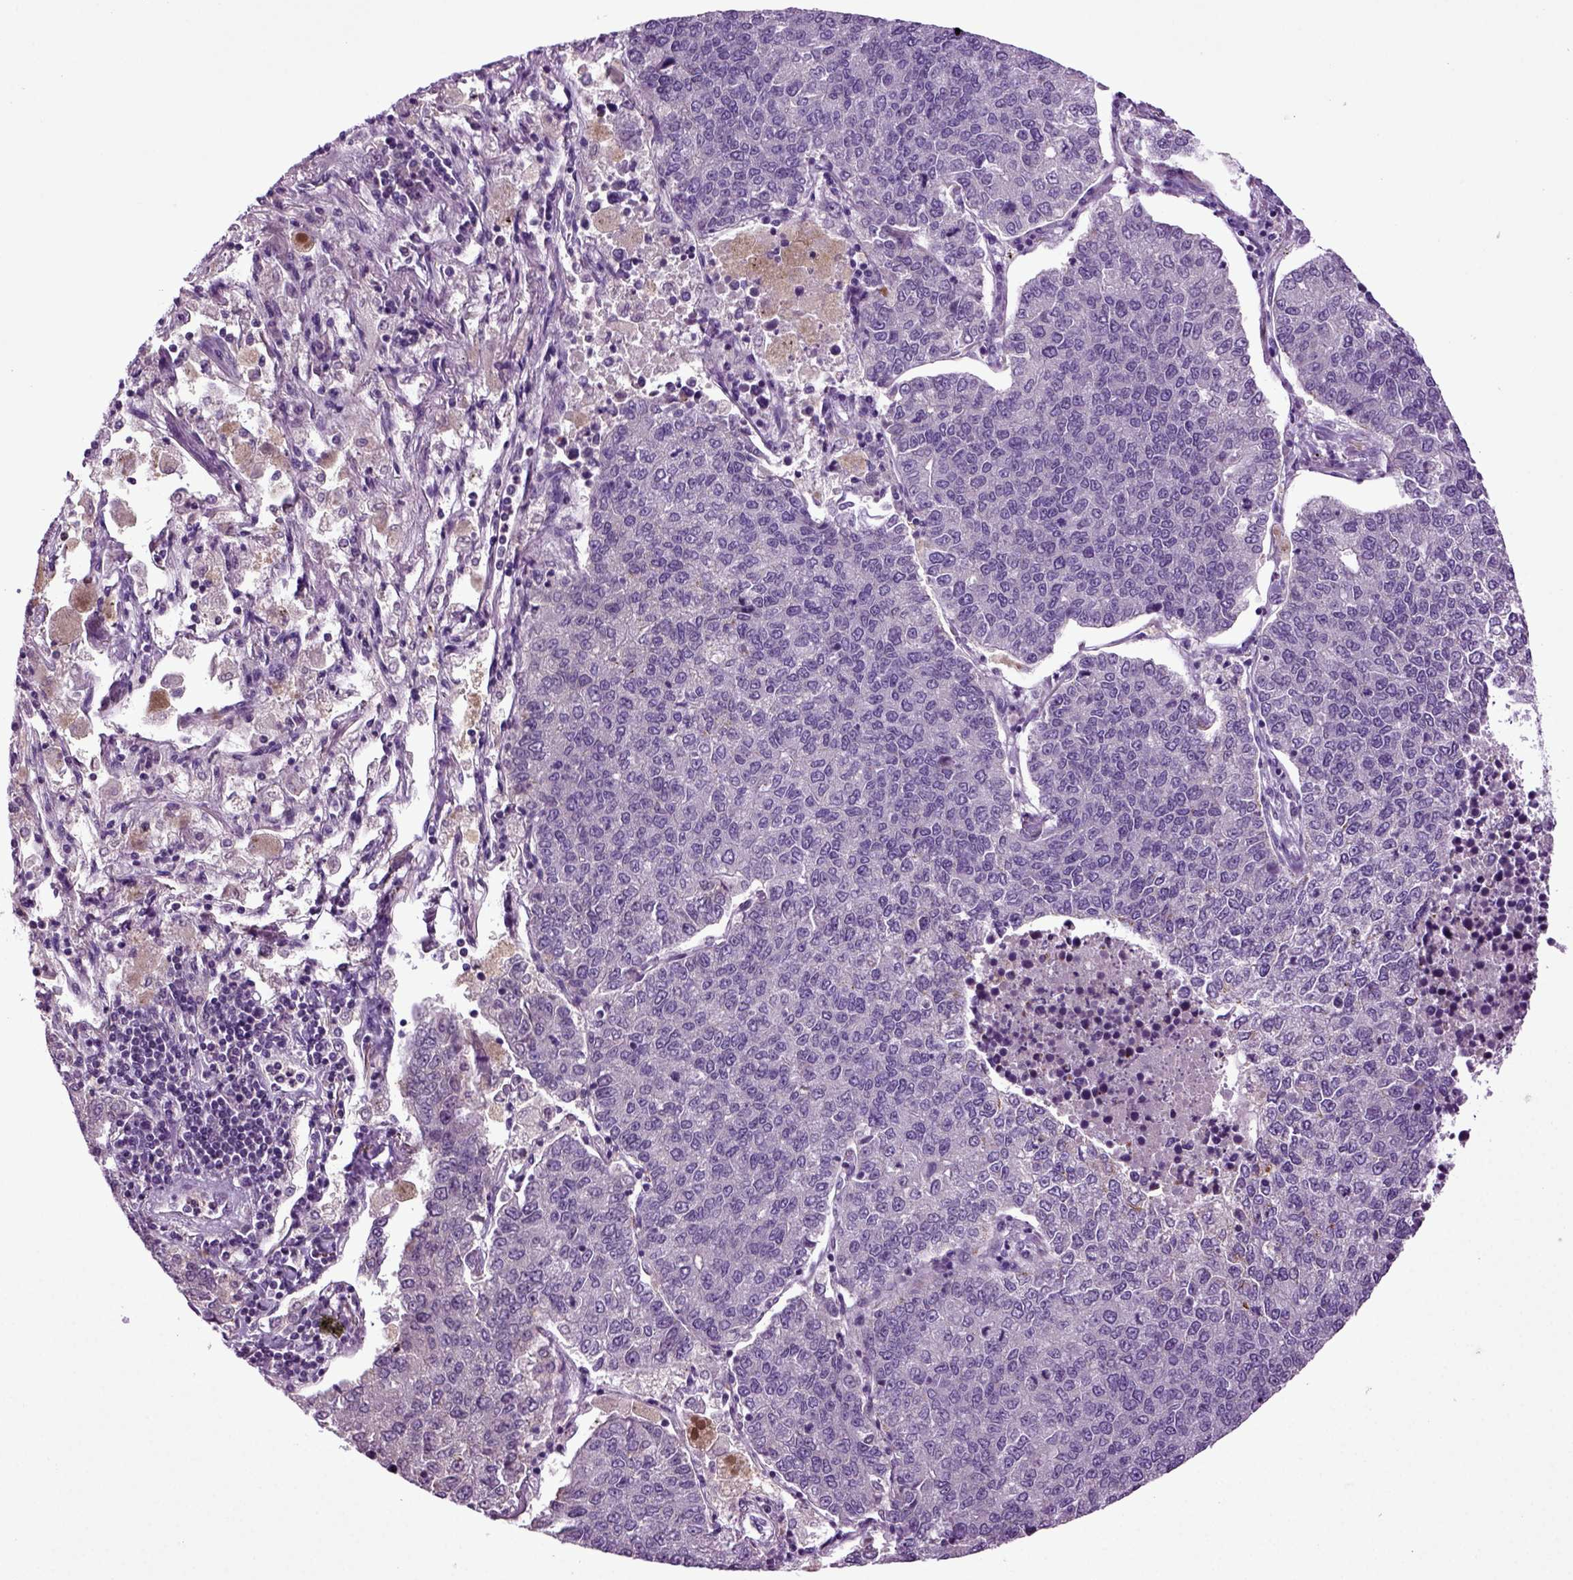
{"staining": {"intensity": "negative", "quantity": "none", "location": "none"}, "tissue": "lung cancer", "cell_type": "Tumor cells", "image_type": "cancer", "snomed": [{"axis": "morphology", "description": "Adenocarcinoma, NOS"}, {"axis": "topography", "description": "Lung"}], "caption": "An IHC photomicrograph of adenocarcinoma (lung) is shown. There is no staining in tumor cells of adenocarcinoma (lung).", "gene": "FGF11", "patient": {"sex": "male", "age": 49}}